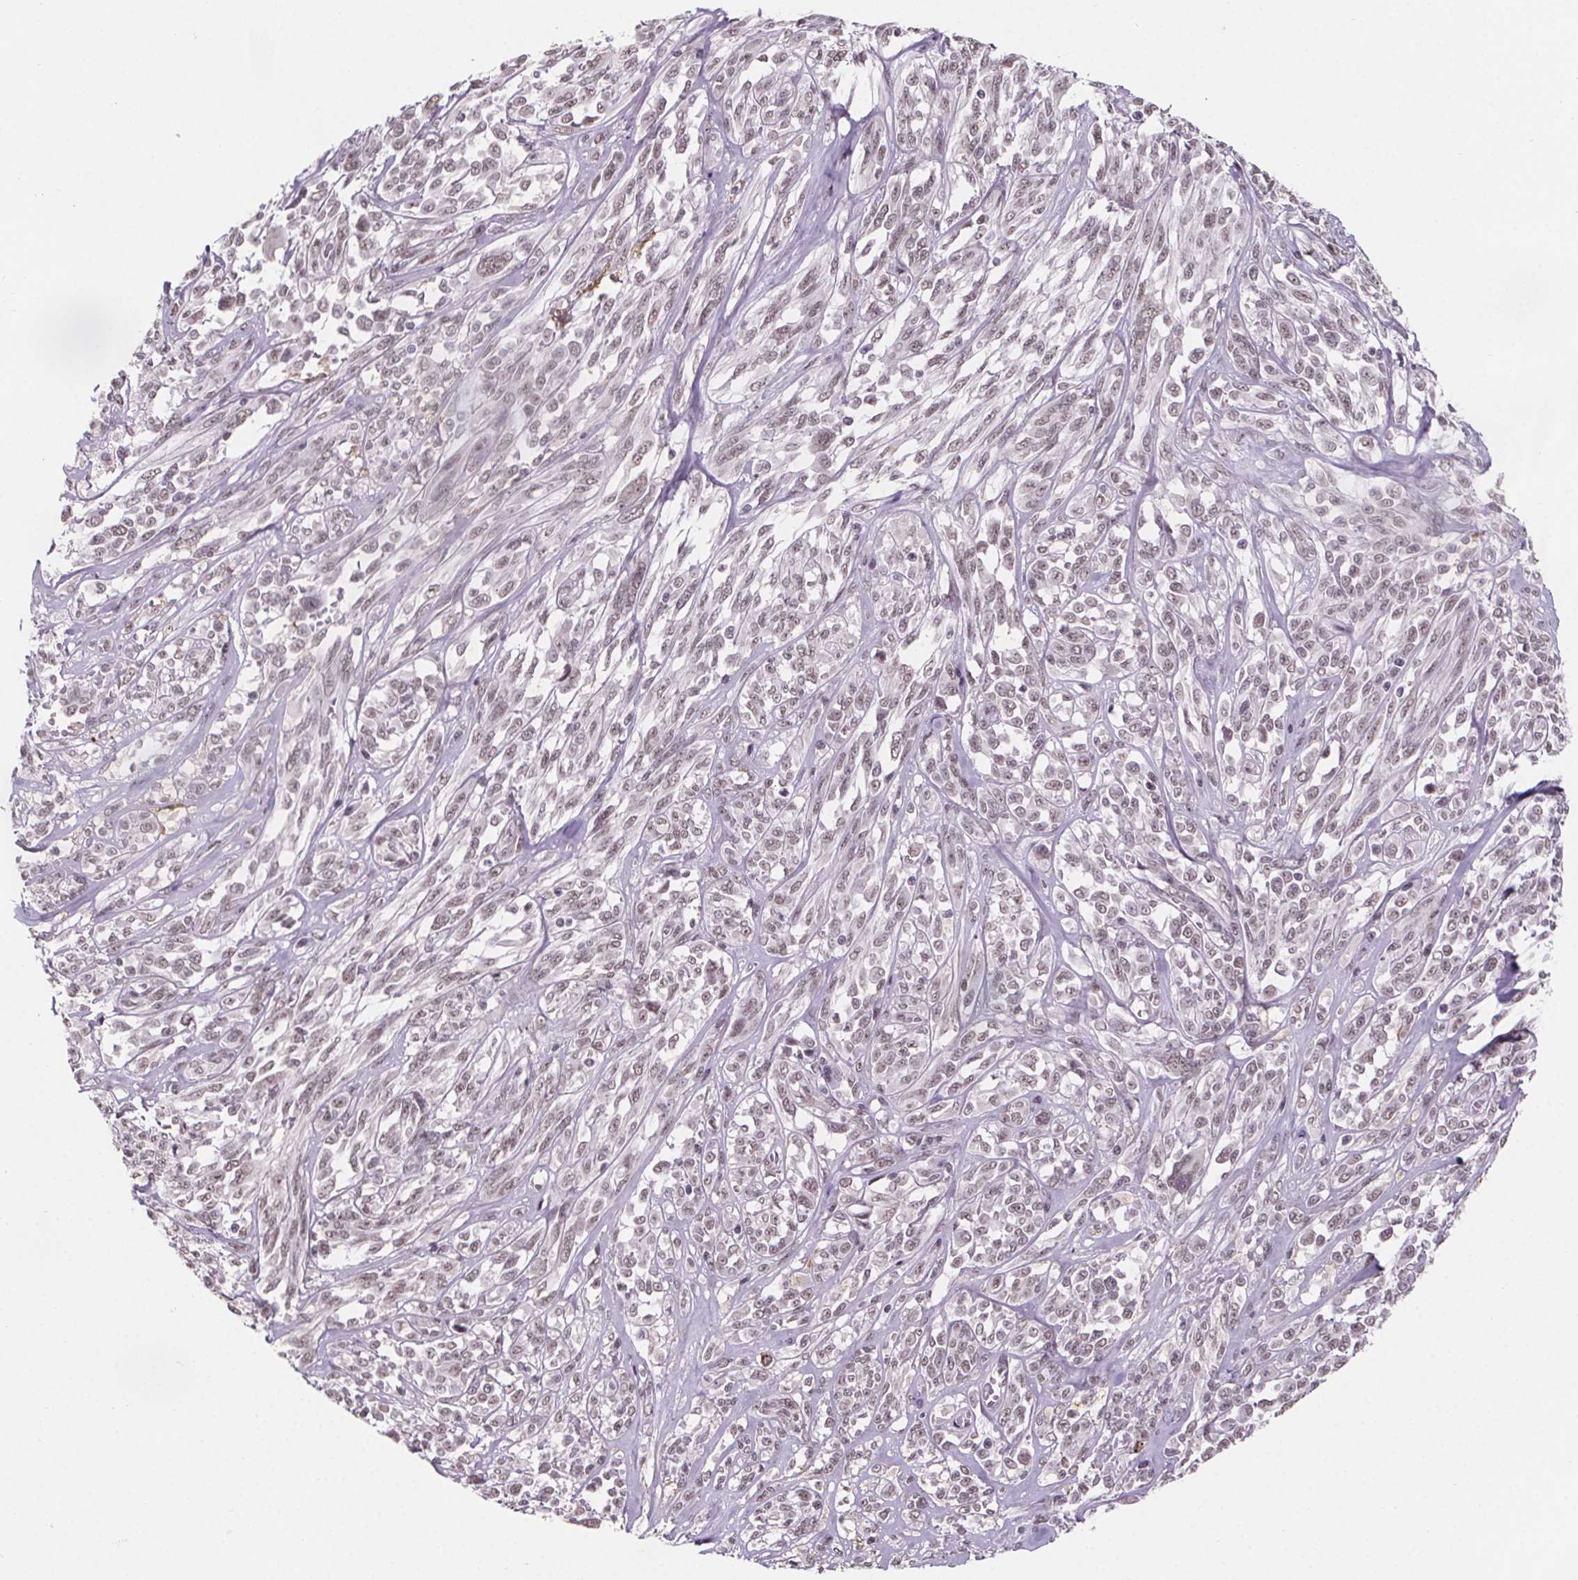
{"staining": {"intensity": "moderate", "quantity": ">75%", "location": "nuclear"}, "tissue": "melanoma", "cell_type": "Tumor cells", "image_type": "cancer", "snomed": [{"axis": "morphology", "description": "Malignant melanoma, NOS"}, {"axis": "topography", "description": "Skin"}], "caption": "Protein staining reveals moderate nuclear expression in about >75% of tumor cells in melanoma.", "gene": "ZNF572", "patient": {"sex": "female", "age": 91}}